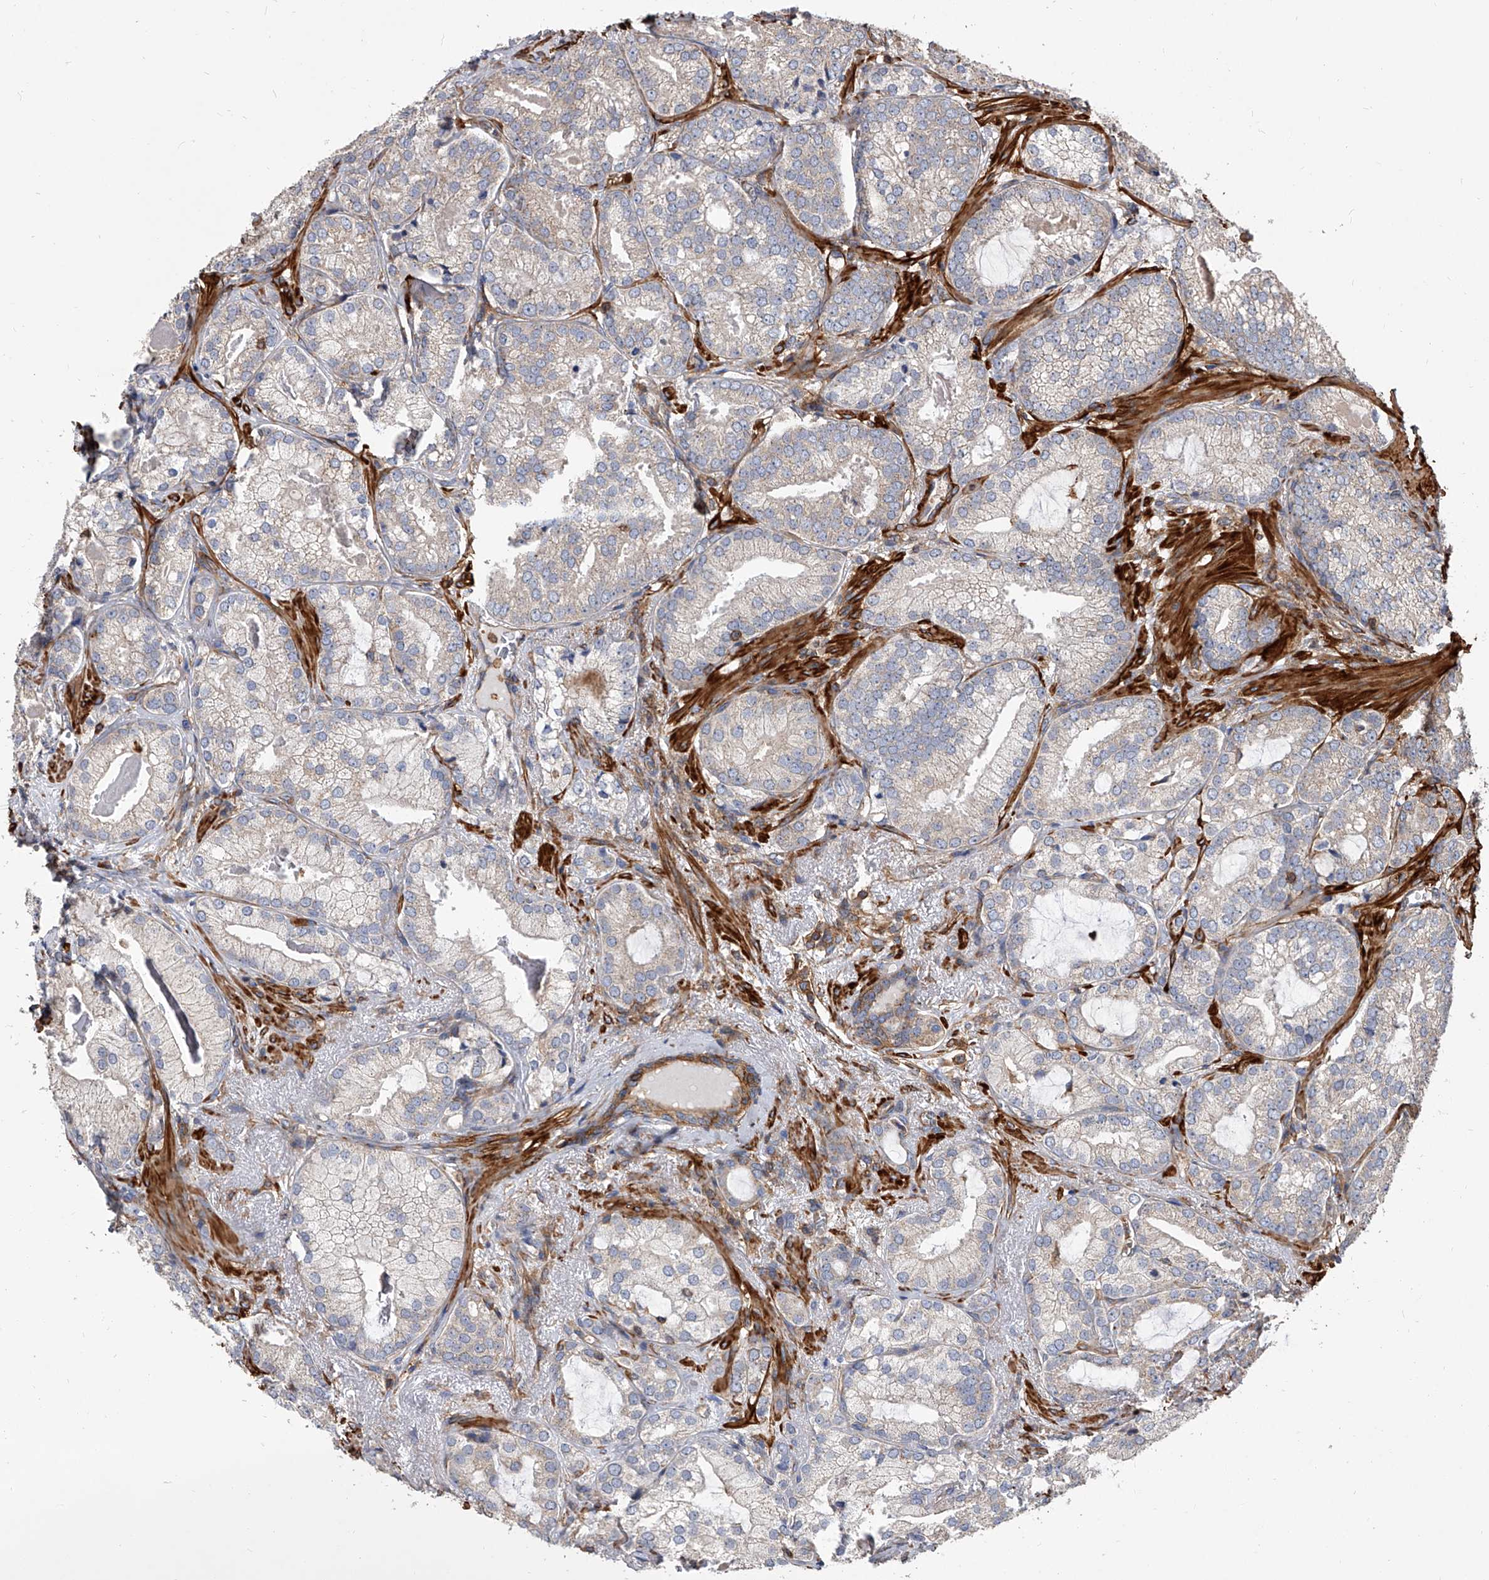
{"staining": {"intensity": "weak", "quantity": "<25%", "location": "cytoplasmic/membranous"}, "tissue": "prostate cancer", "cell_type": "Tumor cells", "image_type": "cancer", "snomed": [{"axis": "morphology", "description": "Normal morphology"}, {"axis": "morphology", "description": "Adenocarcinoma, Low grade"}, {"axis": "topography", "description": "Prostate"}], "caption": "Immunohistochemistry (IHC) micrograph of adenocarcinoma (low-grade) (prostate) stained for a protein (brown), which exhibits no positivity in tumor cells. (DAB (3,3'-diaminobenzidine) immunohistochemistry (IHC) visualized using brightfield microscopy, high magnification).", "gene": "PISD", "patient": {"sex": "male", "age": 72}}